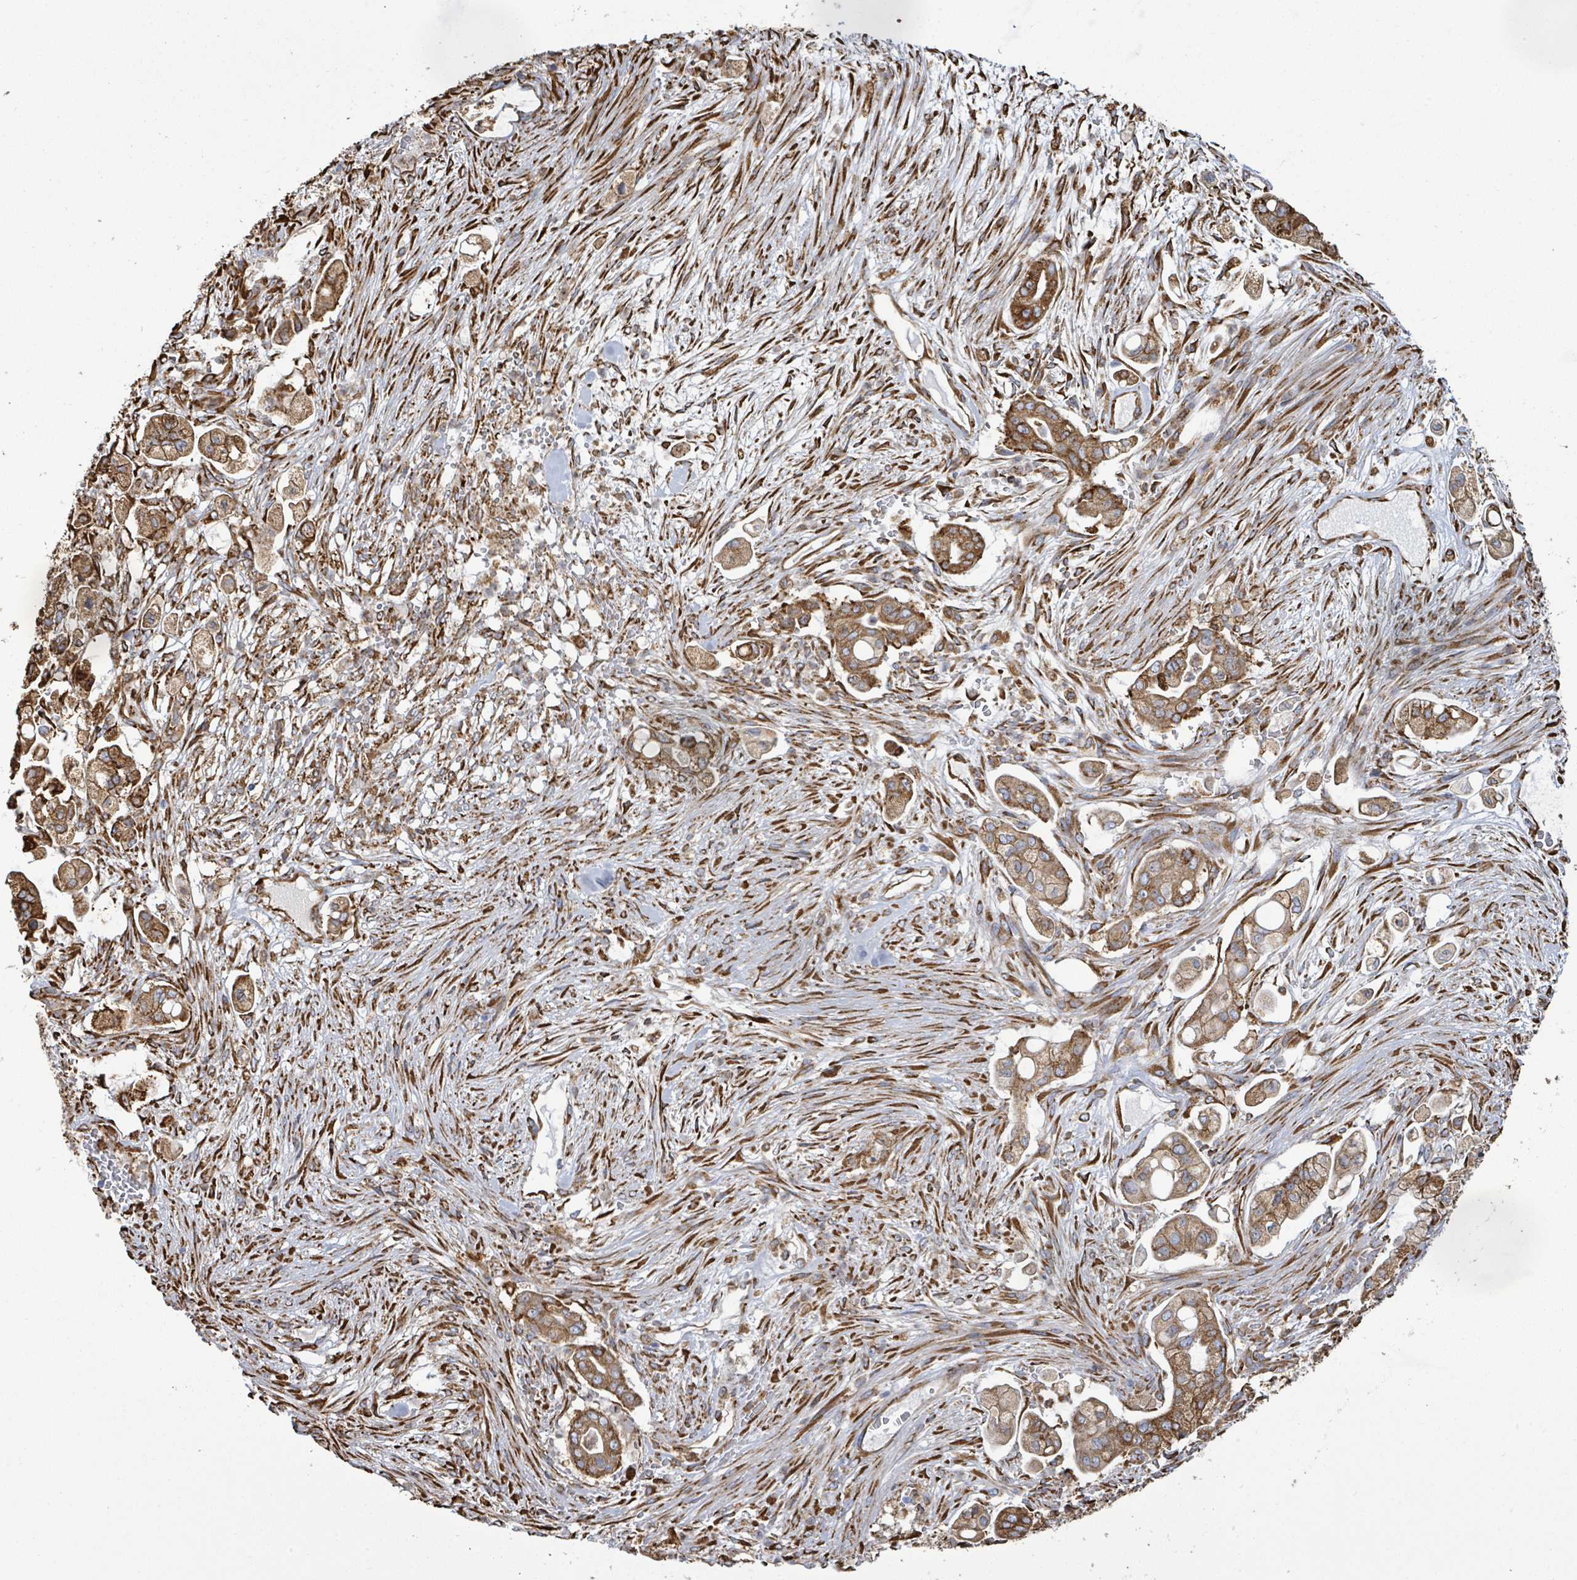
{"staining": {"intensity": "moderate", "quantity": ">75%", "location": "cytoplasmic/membranous"}, "tissue": "pancreatic cancer", "cell_type": "Tumor cells", "image_type": "cancer", "snomed": [{"axis": "morphology", "description": "Adenocarcinoma, NOS"}, {"axis": "topography", "description": "Pancreas"}], "caption": "Immunohistochemical staining of human adenocarcinoma (pancreatic) exhibits medium levels of moderate cytoplasmic/membranous protein positivity in approximately >75% of tumor cells. The staining was performed using DAB, with brown indicating positive protein expression. Nuclei are stained blue with hematoxylin.", "gene": "RFPL4A", "patient": {"sex": "female", "age": 69}}